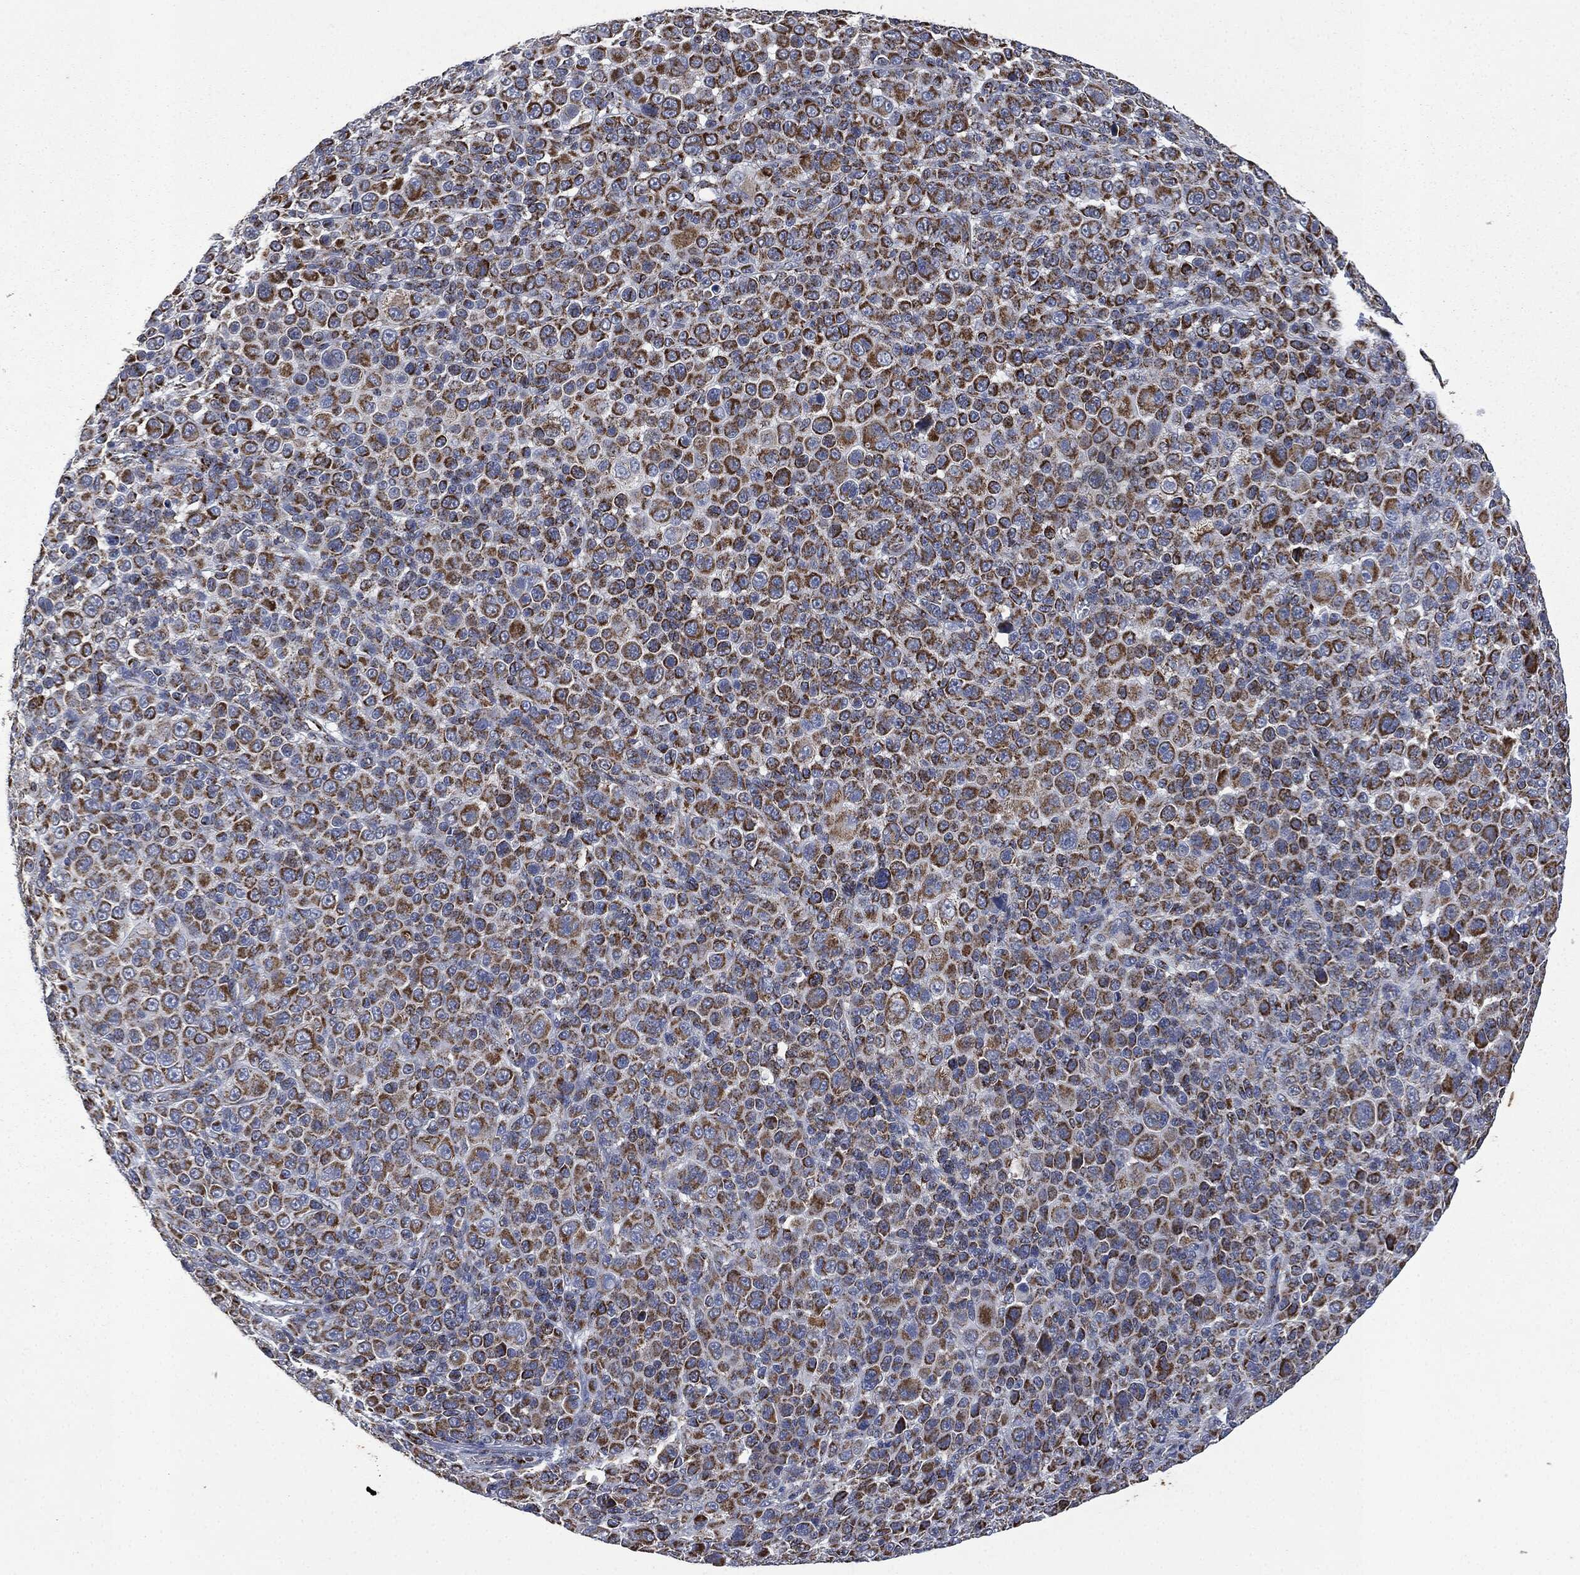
{"staining": {"intensity": "strong", "quantity": "25%-75%", "location": "cytoplasmic/membranous"}, "tissue": "melanoma", "cell_type": "Tumor cells", "image_type": "cancer", "snomed": [{"axis": "morphology", "description": "Malignant melanoma, NOS"}, {"axis": "topography", "description": "Skin"}], "caption": "Tumor cells demonstrate high levels of strong cytoplasmic/membranous positivity in approximately 25%-75% of cells in human malignant melanoma.", "gene": "RYK", "patient": {"sex": "female", "age": 57}}